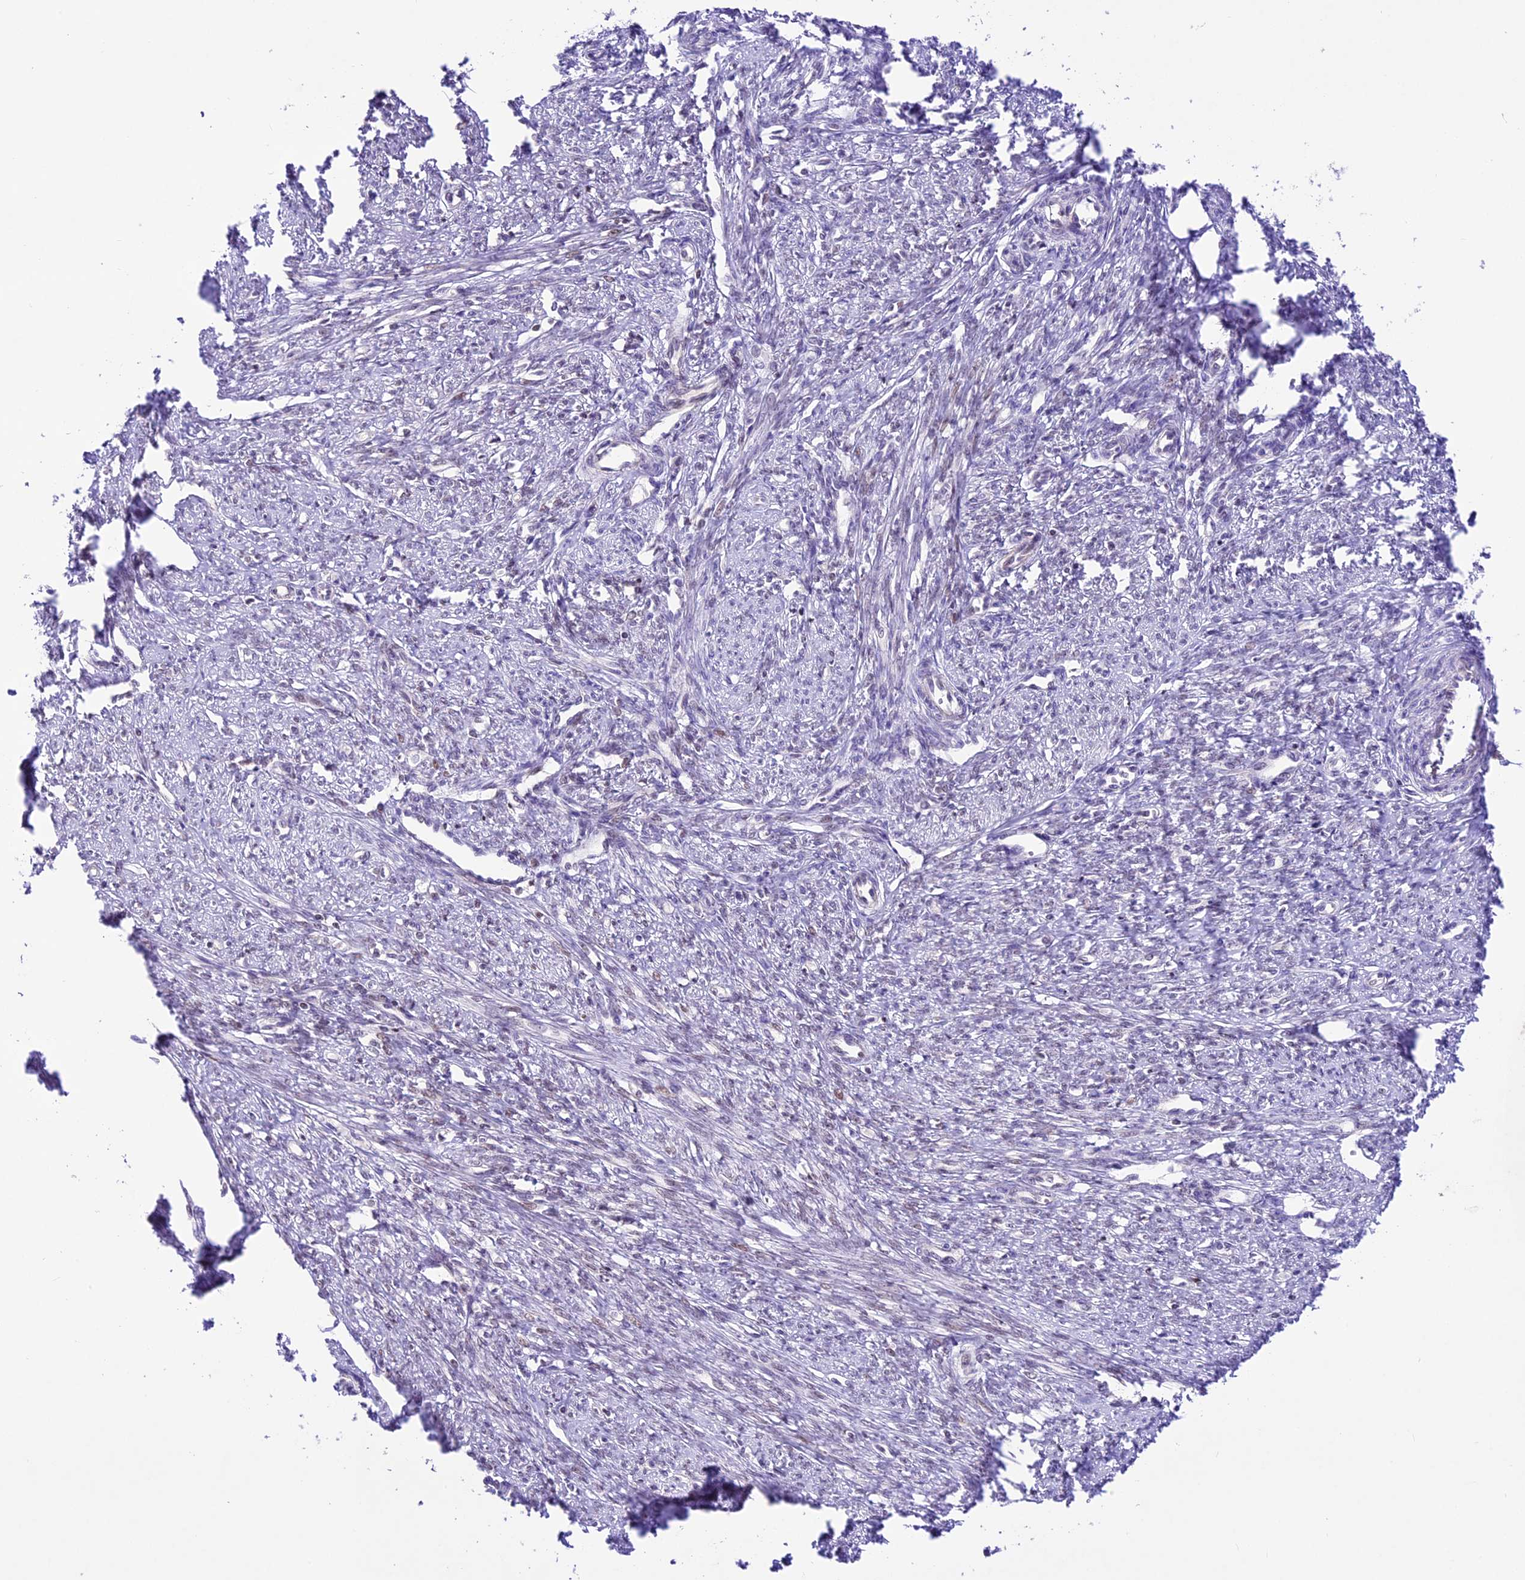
{"staining": {"intensity": "weak", "quantity": "<25%", "location": "nuclear"}, "tissue": "smooth muscle", "cell_type": "Smooth muscle cells", "image_type": "normal", "snomed": [{"axis": "morphology", "description": "Normal tissue, NOS"}, {"axis": "topography", "description": "Smooth muscle"}, {"axis": "topography", "description": "Uterus"}], "caption": "Protein analysis of unremarkable smooth muscle exhibits no significant positivity in smooth muscle cells.", "gene": "SHKBP1", "patient": {"sex": "female", "age": 59}}